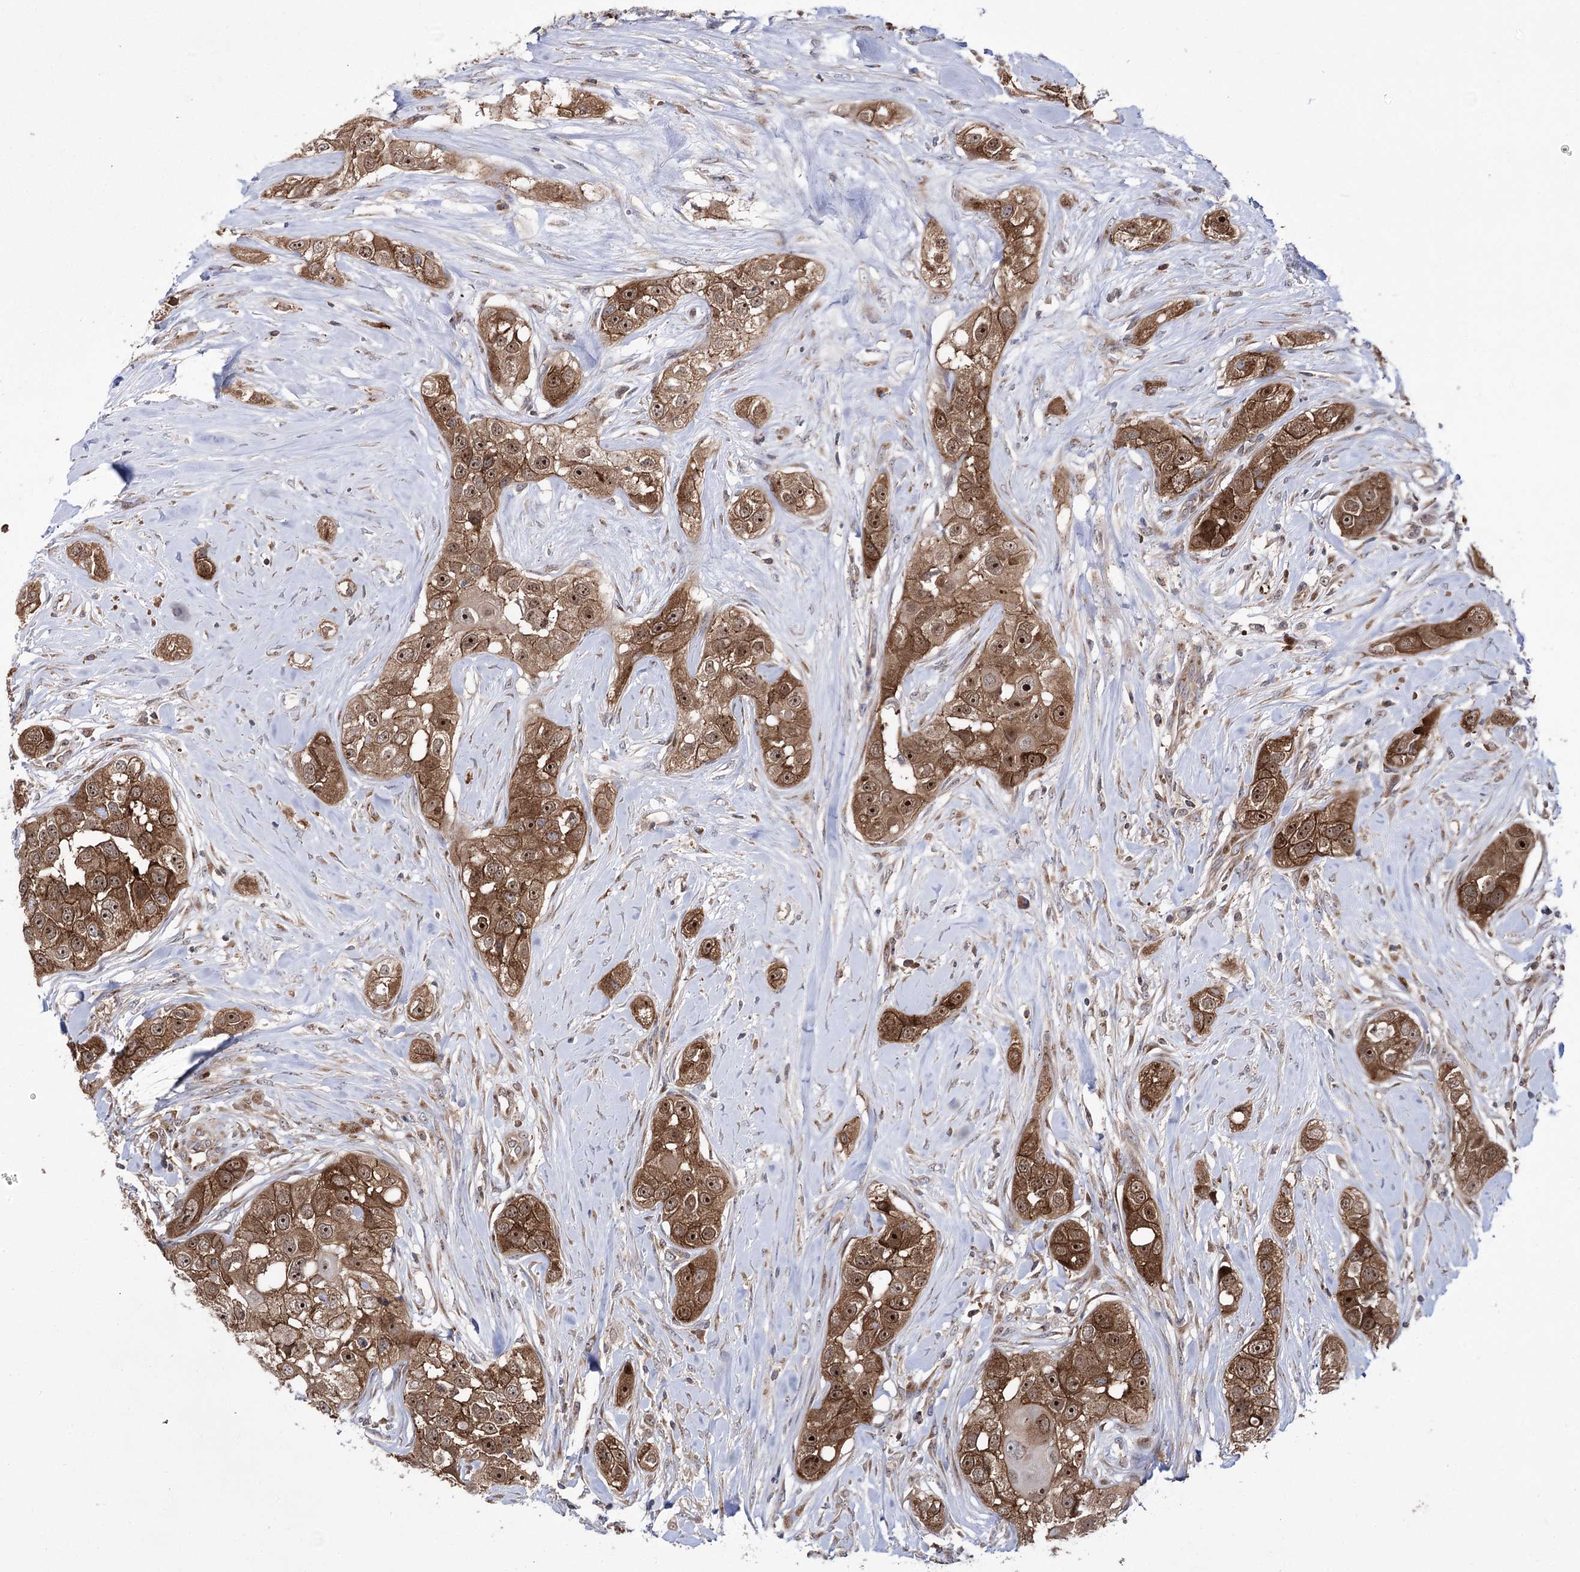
{"staining": {"intensity": "strong", "quantity": ">75%", "location": "cytoplasmic/membranous,nuclear"}, "tissue": "head and neck cancer", "cell_type": "Tumor cells", "image_type": "cancer", "snomed": [{"axis": "morphology", "description": "Normal tissue, NOS"}, {"axis": "morphology", "description": "Squamous cell carcinoma, NOS"}, {"axis": "topography", "description": "Skeletal muscle"}, {"axis": "topography", "description": "Head-Neck"}], "caption": "A high-resolution photomicrograph shows IHC staining of head and neck cancer, which reveals strong cytoplasmic/membranous and nuclear positivity in about >75% of tumor cells.", "gene": "ZNF622", "patient": {"sex": "male", "age": 51}}